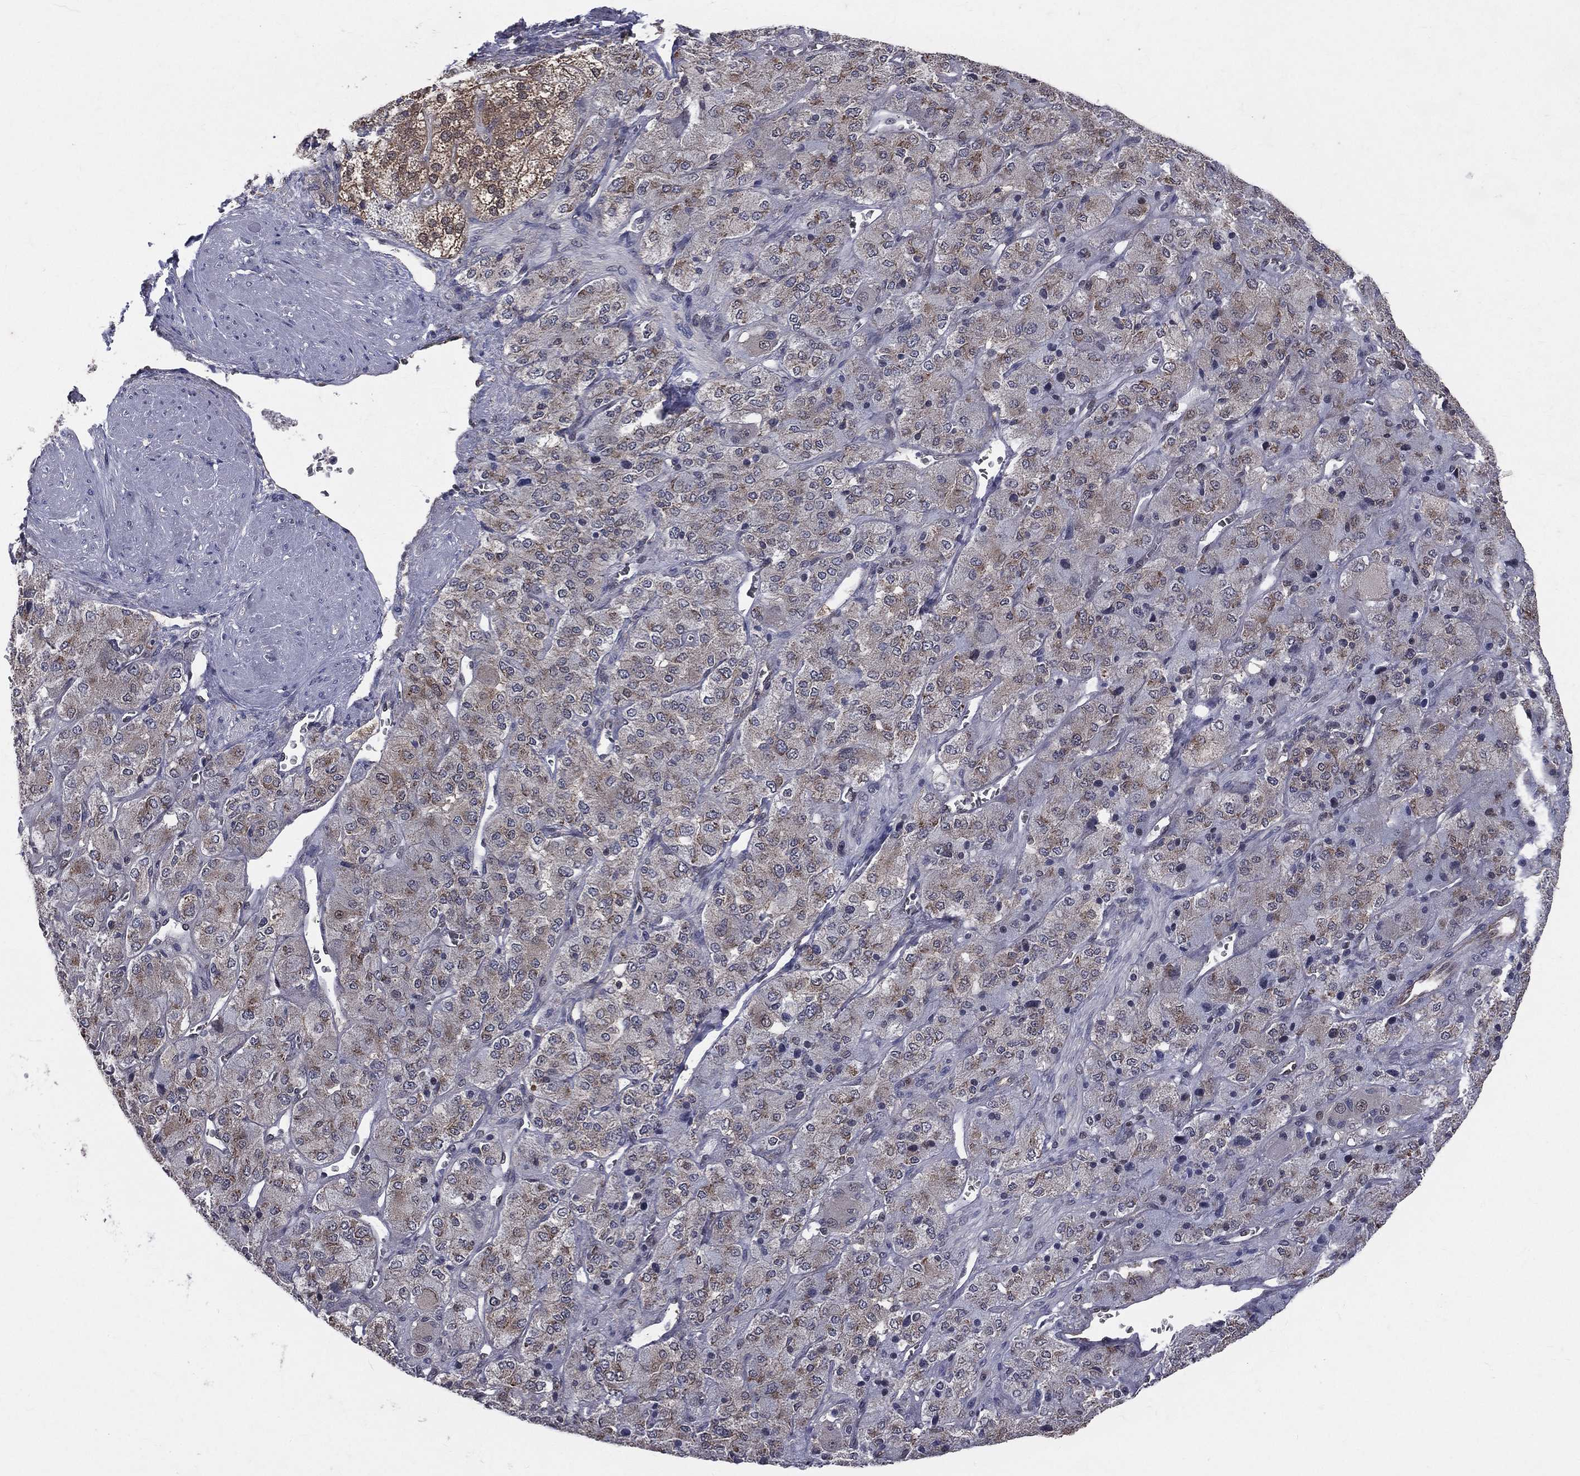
{"staining": {"intensity": "strong", "quantity": "25%-75%", "location": "cytoplasmic/membranous,nuclear"}, "tissue": "adrenal gland", "cell_type": "Glandular cells", "image_type": "normal", "snomed": [{"axis": "morphology", "description": "Normal tissue, NOS"}, {"axis": "topography", "description": "Adrenal gland"}], "caption": "Adrenal gland stained with immunohistochemistry demonstrates strong cytoplasmic/membranous,nuclear staining in about 25%-75% of glandular cells. Nuclei are stained in blue.", "gene": "GMPR2", "patient": {"sex": "female", "age": 60}}